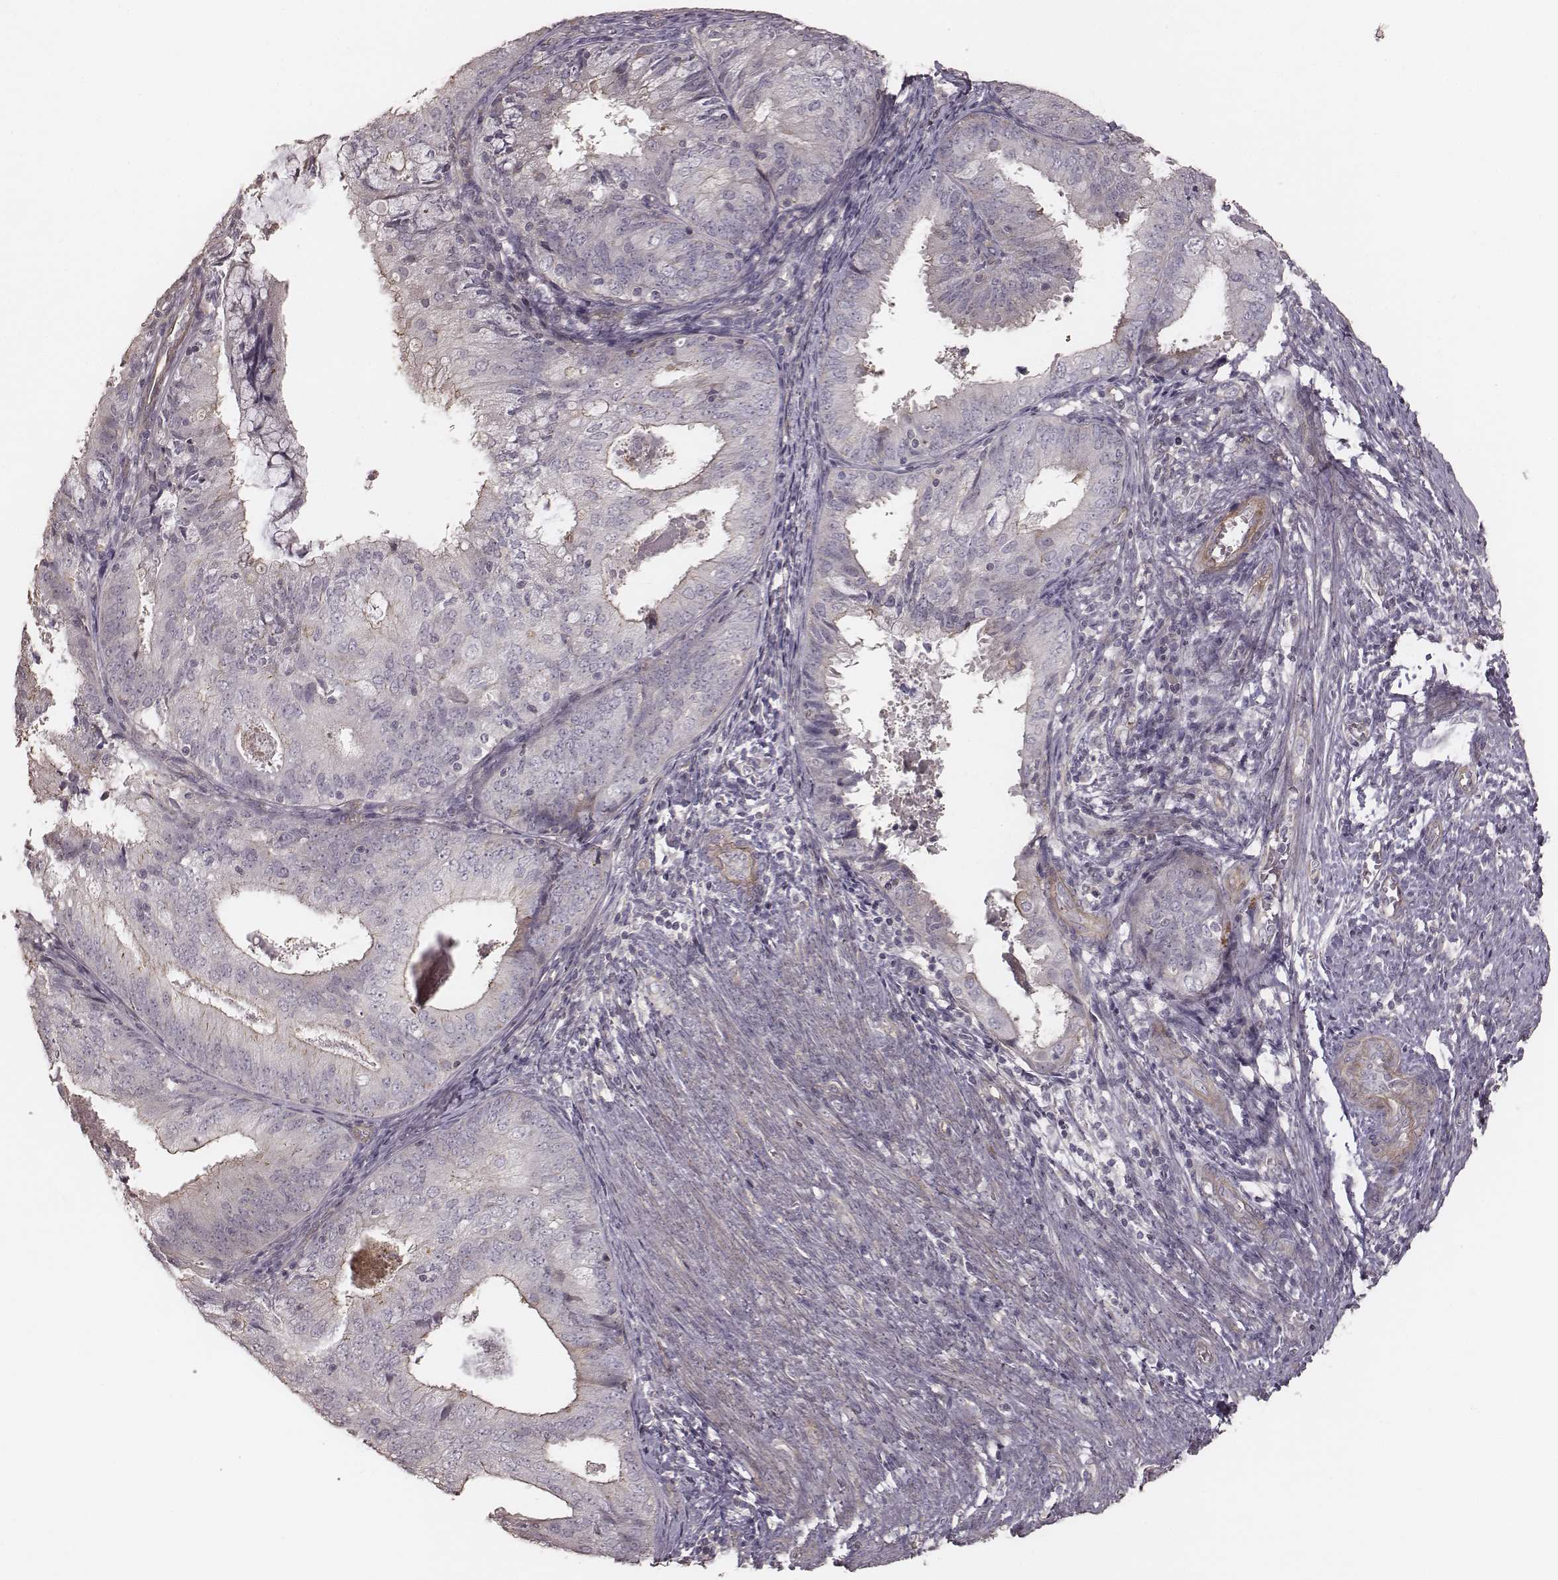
{"staining": {"intensity": "weak", "quantity": "<25%", "location": "cytoplasmic/membranous"}, "tissue": "endometrial cancer", "cell_type": "Tumor cells", "image_type": "cancer", "snomed": [{"axis": "morphology", "description": "Adenocarcinoma, NOS"}, {"axis": "topography", "description": "Endometrium"}], "caption": "This histopathology image is of adenocarcinoma (endometrial) stained with IHC to label a protein in brown with the nuclei are counter-stained blue. There is no positivity in tumor cells. The staining was performed using DAB to visualize the protein expression in brown, while the nuclei were stained in blue with hematoxylin (Magnification: 20x).", "gene": "OTOGL", "patient": {"sex": "female", "age": 57}}